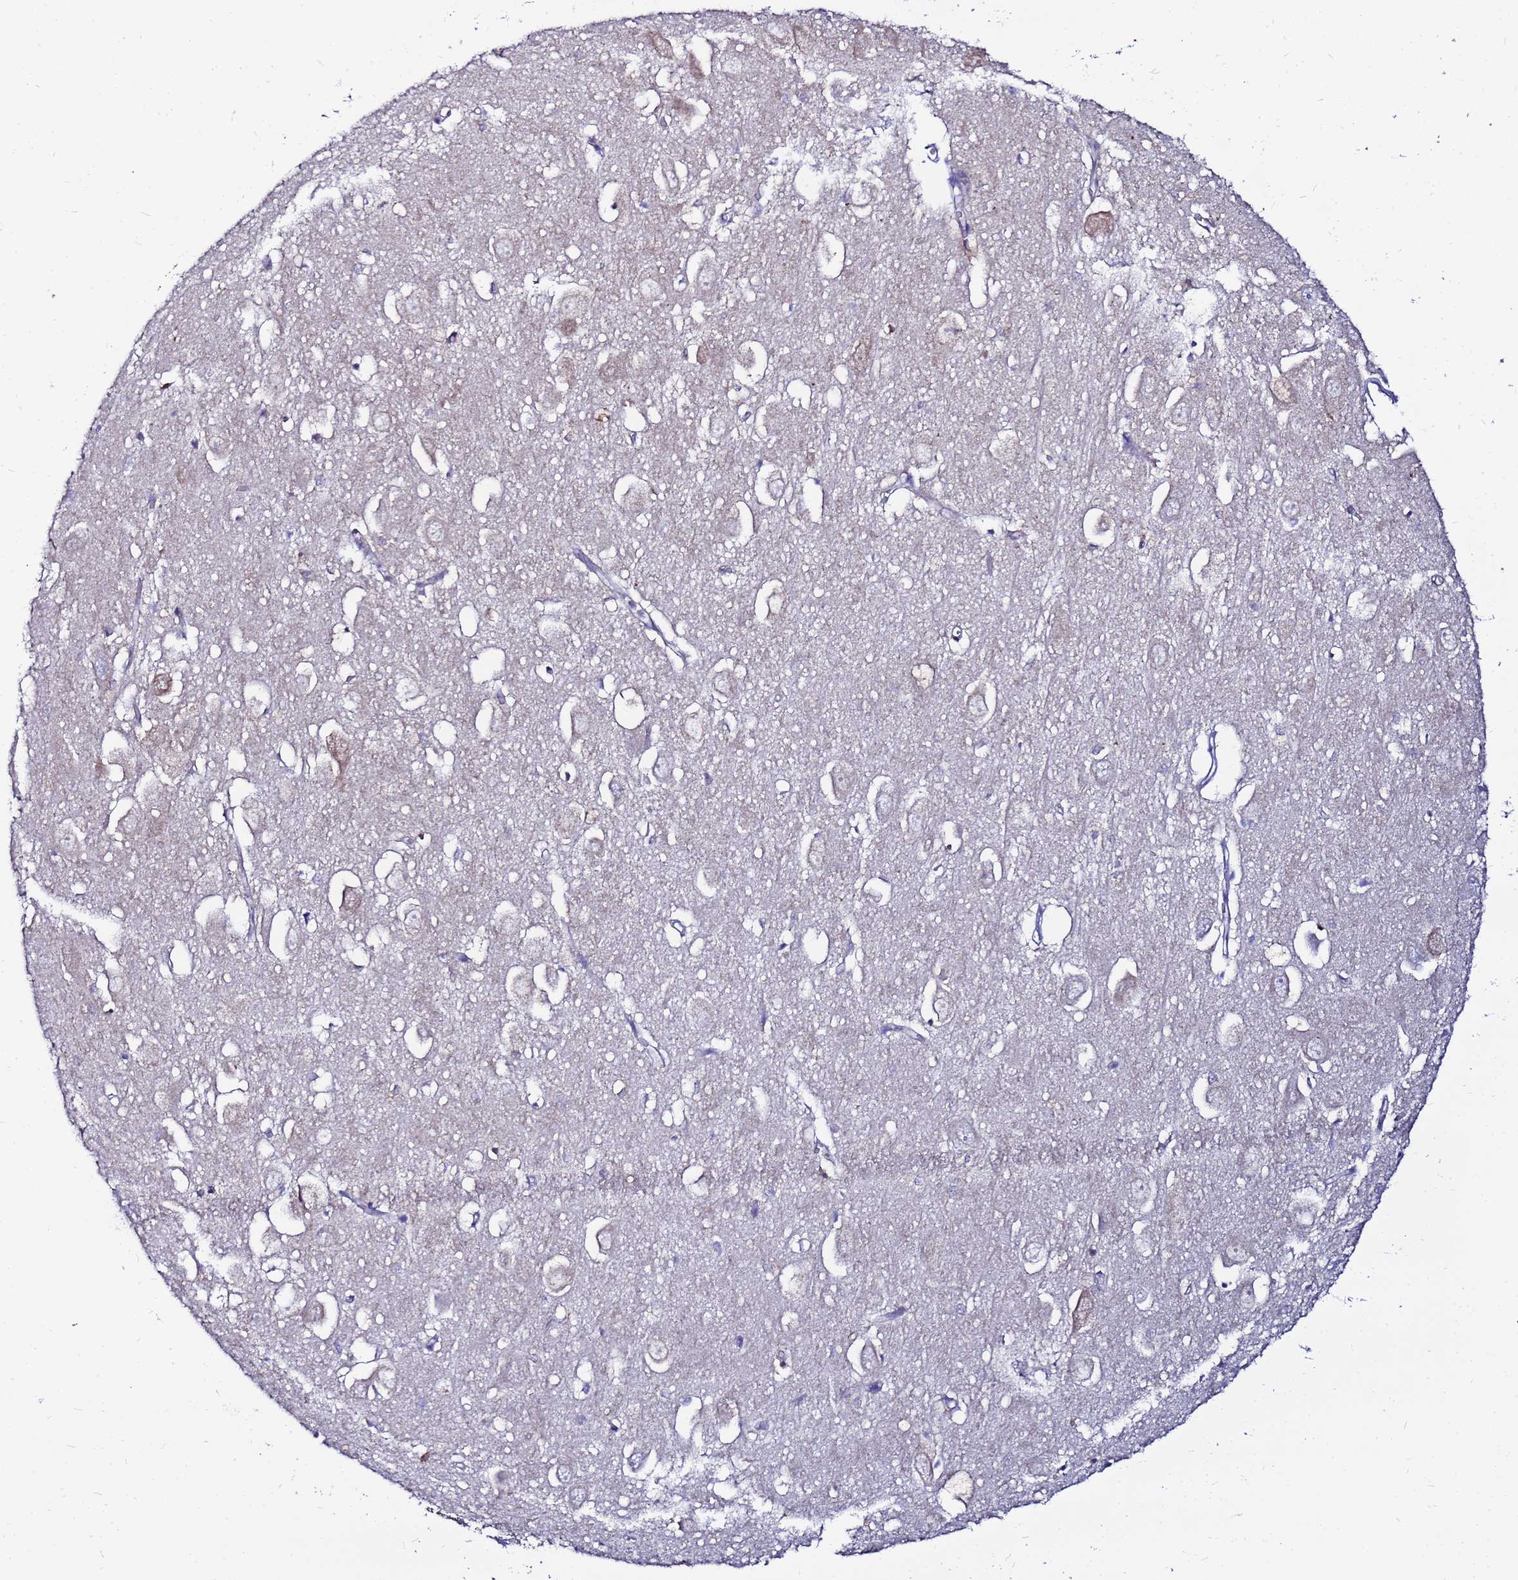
{"staining": {"intensity": "moderate", "quantity": "<25%", "location": "cytoplasmic/membranous"}, "tissue": "hippocampus", "cell_type": "Glial cells", "image_type": "normal", "snomed": [{"axis": "morphology", "description": "Normal tissue, NOS"}, {"axis": "topography", "description": "Hippocampus"}], "caption": "Immunohistochemical staining of benign human hippocampus exhibits low levels of moderate cytoplasmic/membranous positivity in approximately <25% of glial cells.", "gene": "FAHD2A", "patient": {"sex": "female", "age": 64}}